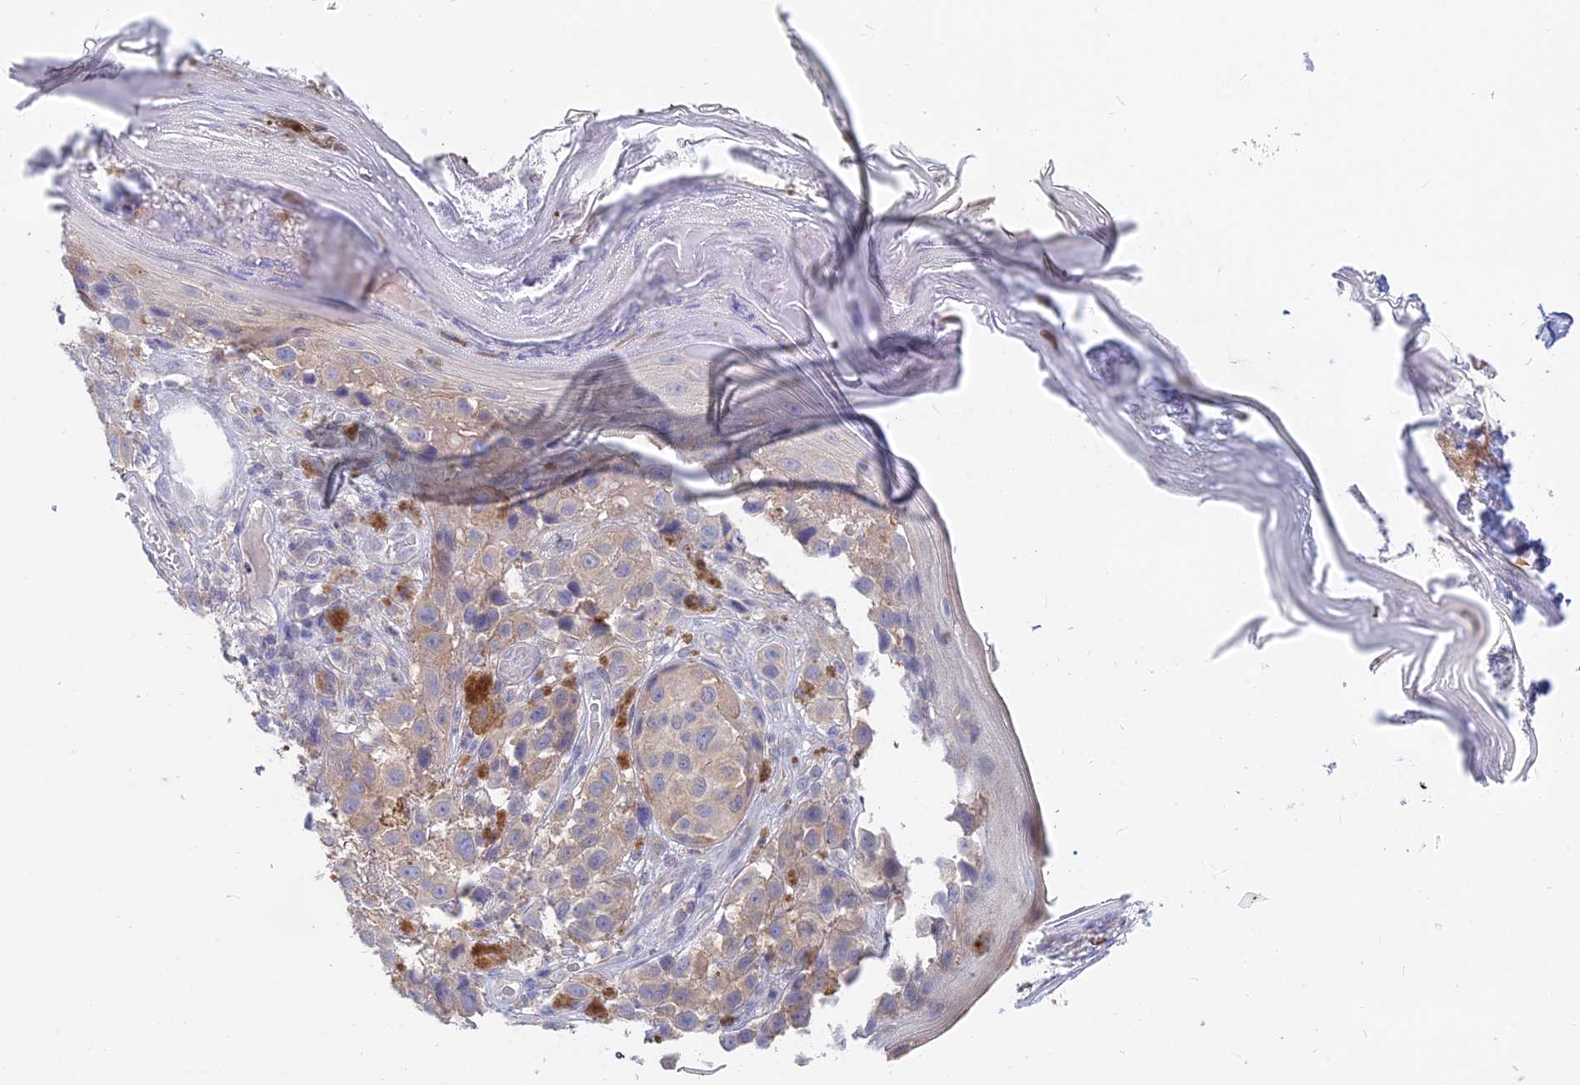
{"staining": {"intensity": "weak", "quantity": "<25%", "location": "cytoplasmic/membranous"}, "tissue": "melanoma", "cell_type": "Tumor cells", "image_type": "cancer", "snomed": [{"axis": "morphology", "description": "Malignant melanoma, NOS"}, {"axis": "topography", "description": "Skin"}], "caption": "Histopathology image shows no significant protein positivity in tumor cells of malignant melanoma.", "gene": "B3GALT4", "patient": {"sex": "male", "age": 38}}